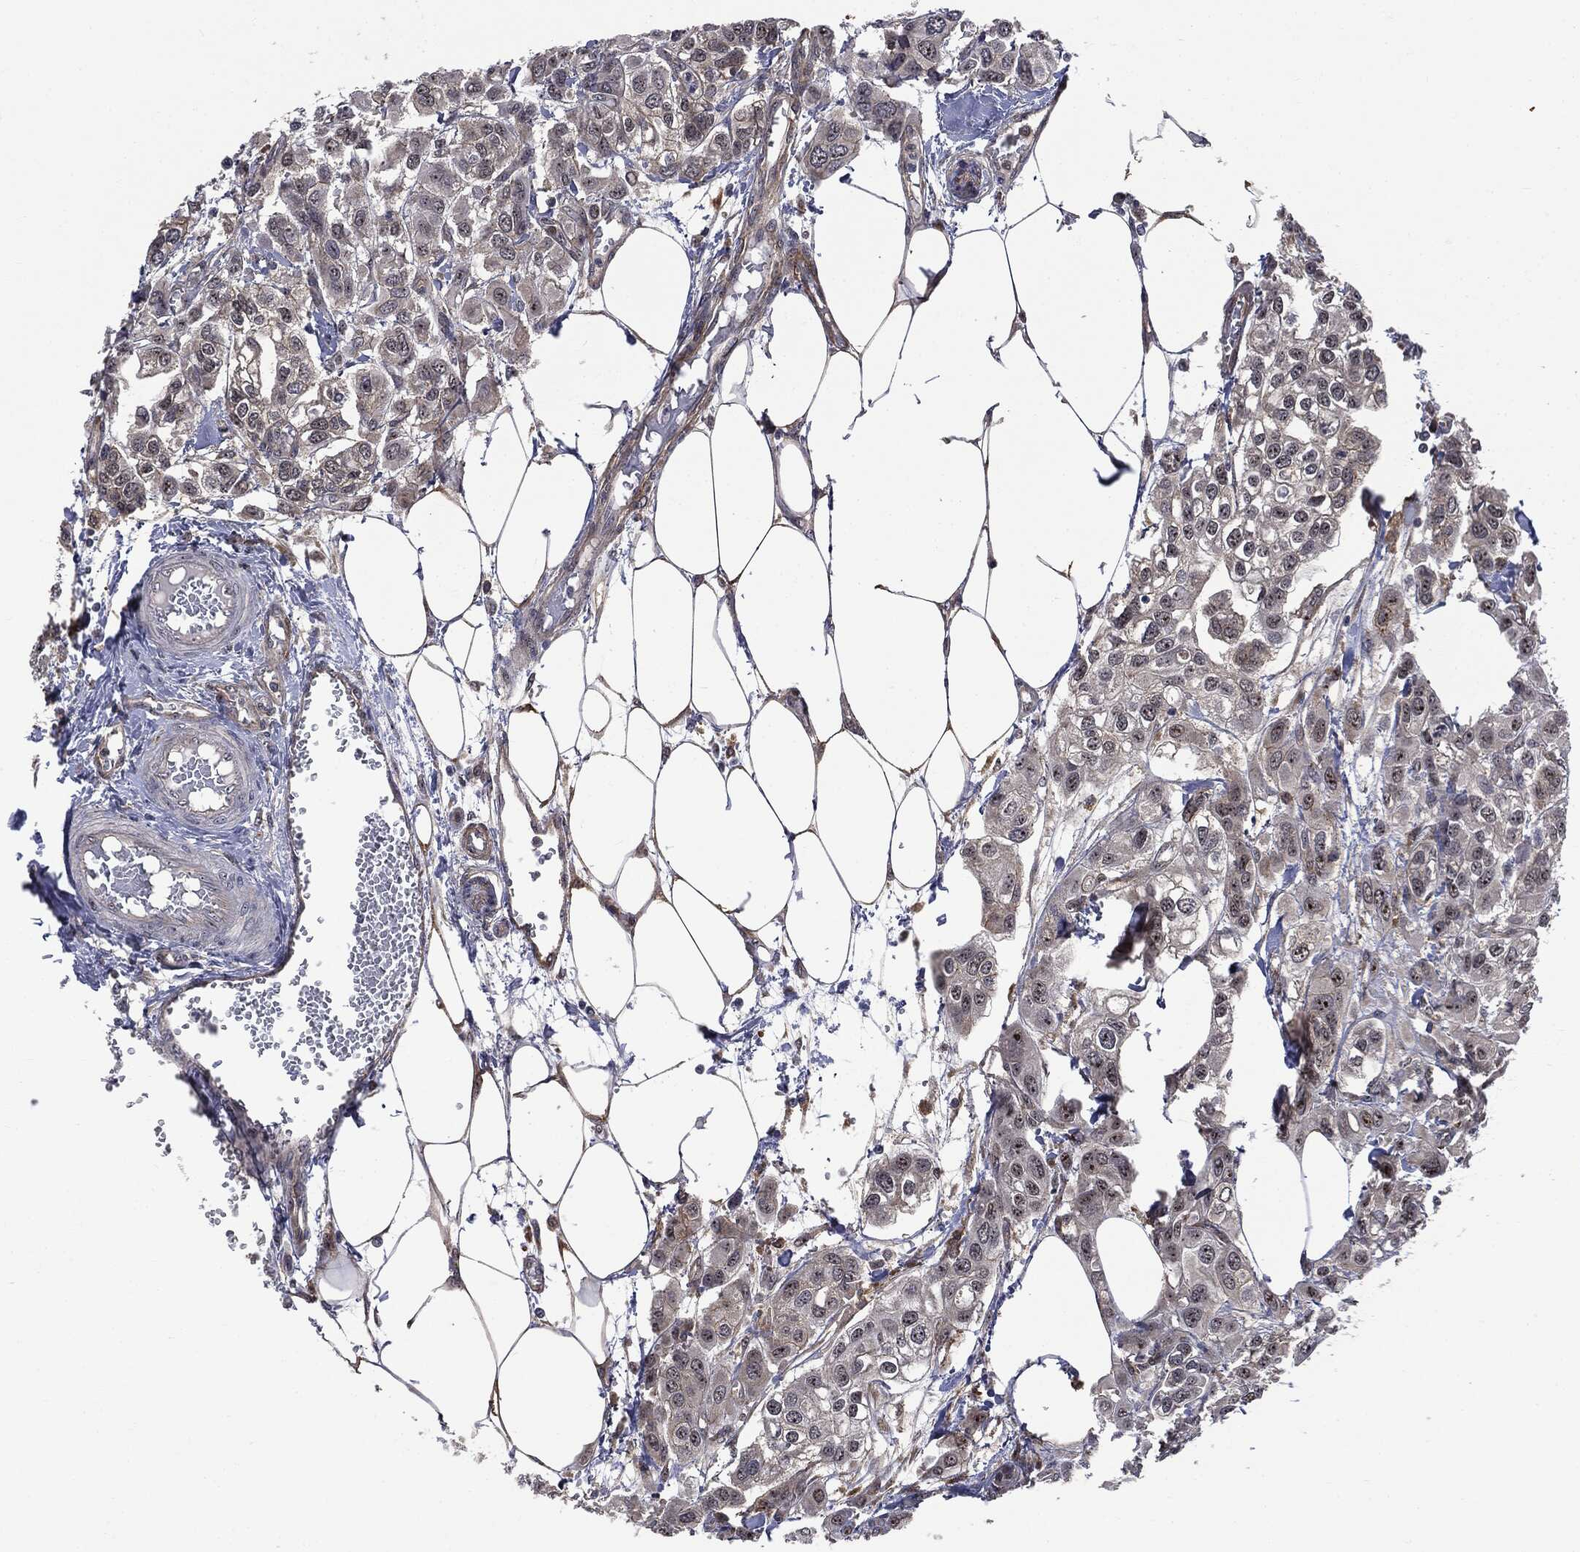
{"staining": {"intensity": "moderate", "quantity": "25%-75%", "location": "nuclear"}, "tissue": "urothelial cancer", "cell_type": "Tumor cells", "image_type": "cancer", "snomed": [{"axis": "morphology", "description": "Urothelial carcinoma, High grade"}, {"axis": "topography", "description": "Urinary bladder"}], "caption": "Immunohistochemical staining of urothelial carcinoma (high-grade) displays medium levels of moderate nuclear protein positivity in about 25%-75% of tumor cells. (DAB (3,3'-diaminobenzidine) = brown stain, brightfield microscopy at high magnification).", "gene": "TRMT1L", "patient": {"sex": "male", "age": 67}}